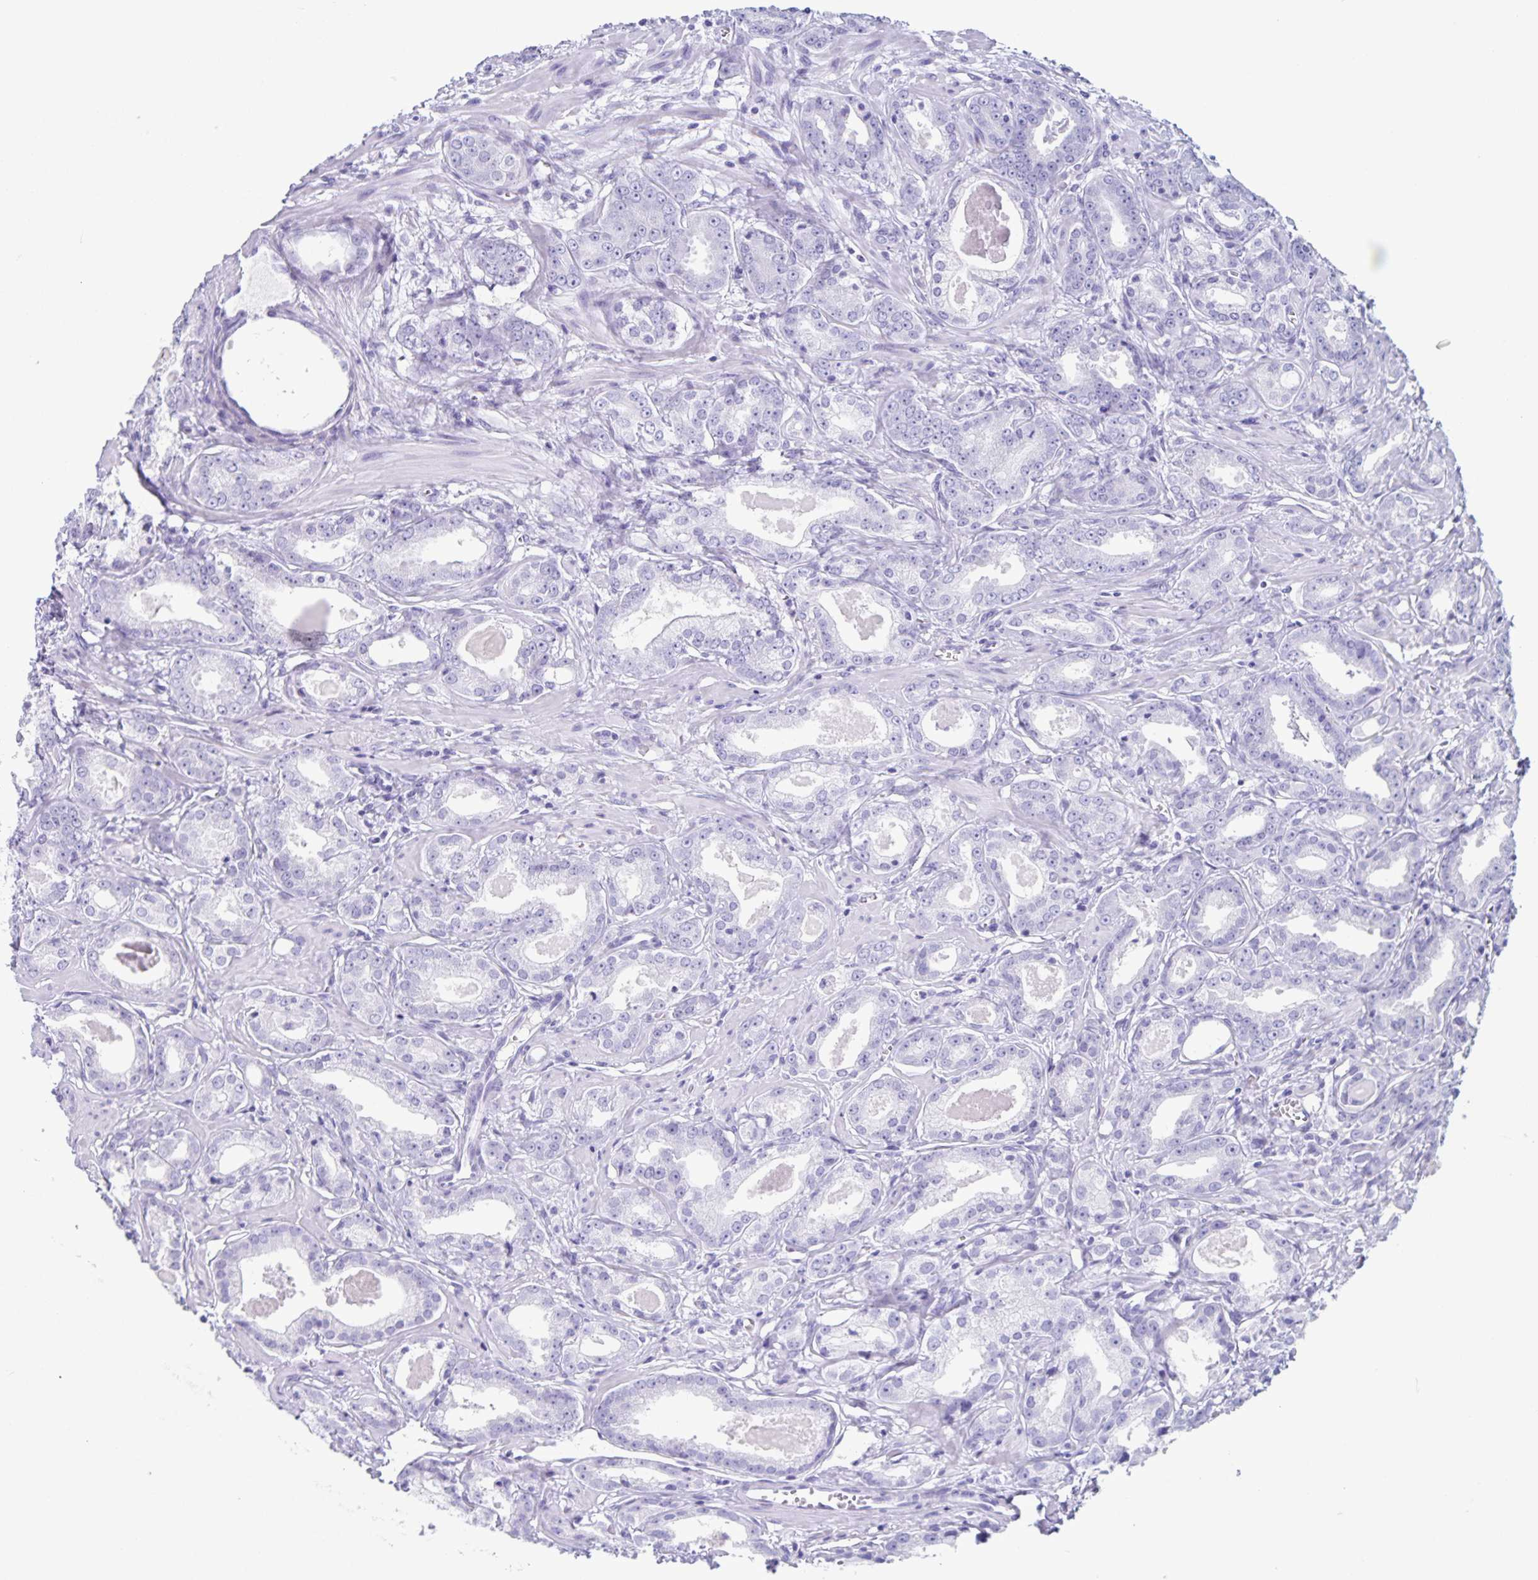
{"staining": {"intensity": "negative", "quantity": "none", "location": "none"}, "tissue": "prostate cancer", "cell_type": "Tumor cells", "image_type": "cancer", "snomed": [{"axis": "morphology", "description": "Adenocarcinoma, NOS"}, {"axis": "morphology", "description": "Adenocarcinoma, Low grade"}, {"axis": "topography", "description": "Prostate"}], "caption": "Immunohistochemistry (IHC) of adenocarcinoma (low-grade) (prostate) shows no staining in tumor cells.", "gene": "C12orf56", "patient": {"sex": "male", "age": 64}}